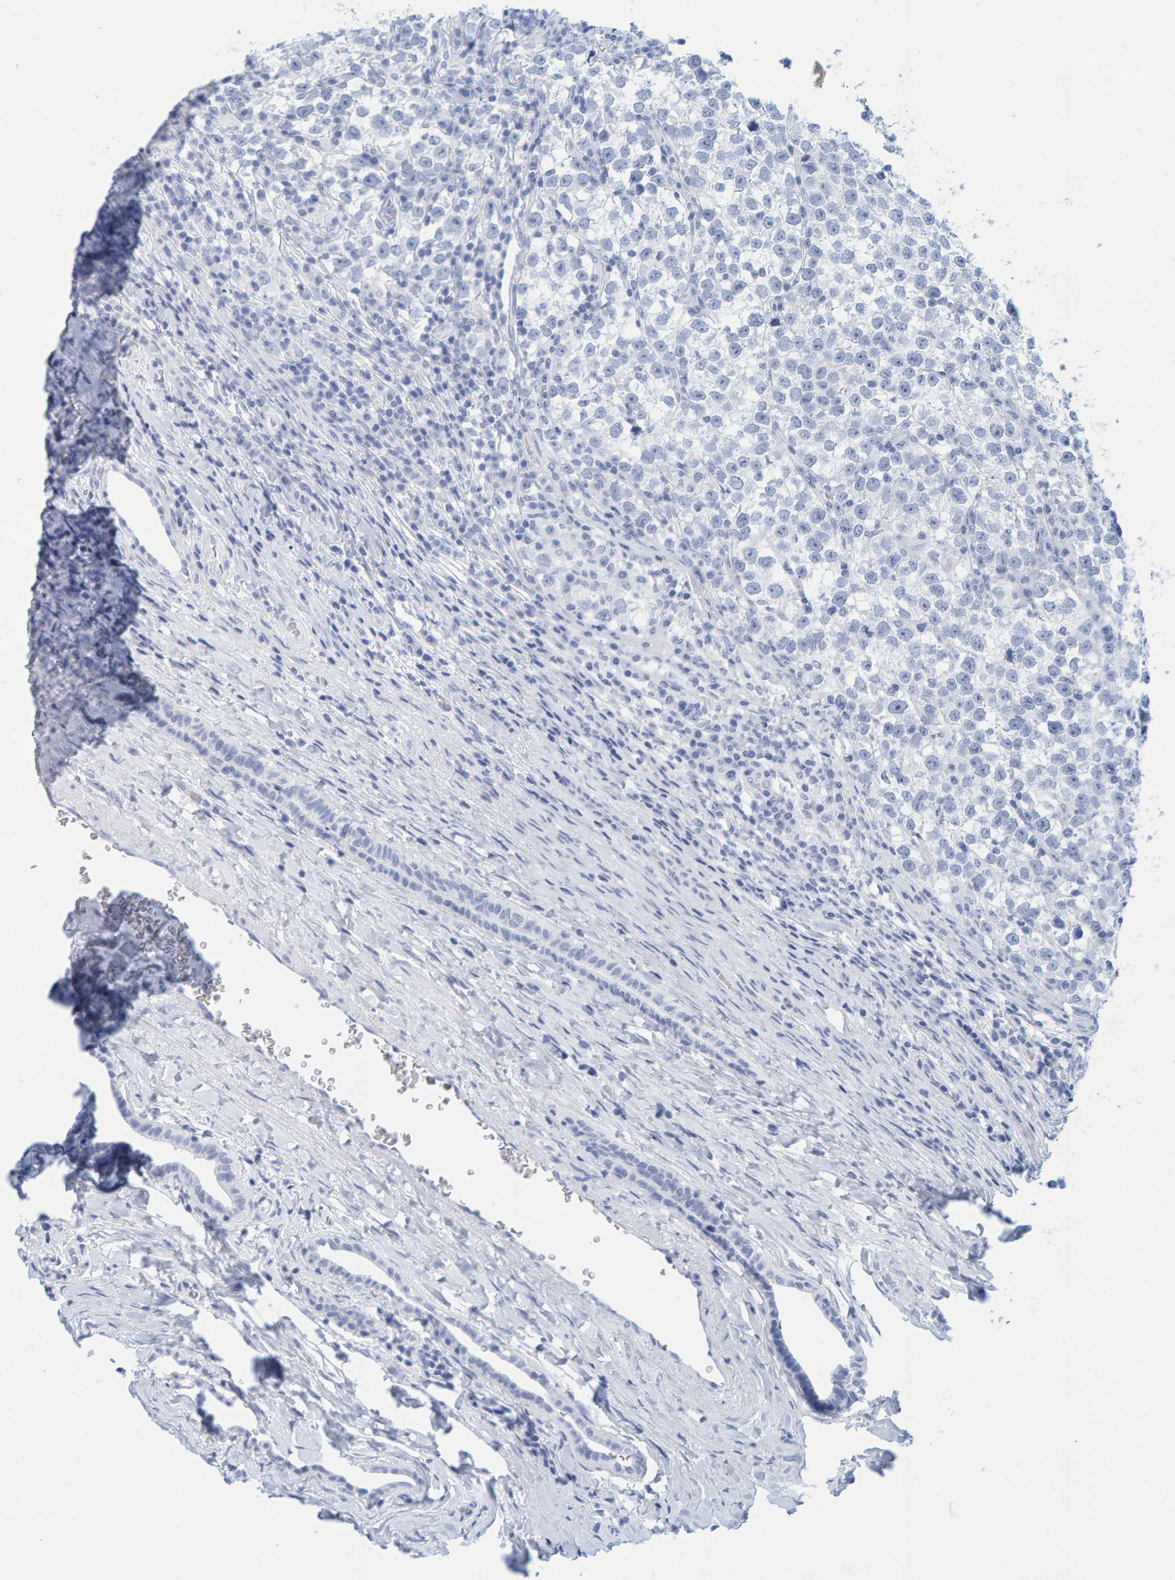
{"staining": {"intensity": "negative", "quantity": "none", "location": "none"}, "tissue": "testis cancer", "cell_type": "Tumor cells", "image_type": "cancer", "snomed": [{"axis": "morphology", "description": "Normal tissue, NOS"}, {"axis": "morphology", "description": "Seminoma, NOS"}, {"axis": "topography", "description": "Testis"}], "caption": "DAB immunohistochemical staining of testis seminoma displays no significant positivity in tumor cells.", "gene": "SFTPC", "patient": {"sex": "male", "age": 43}}